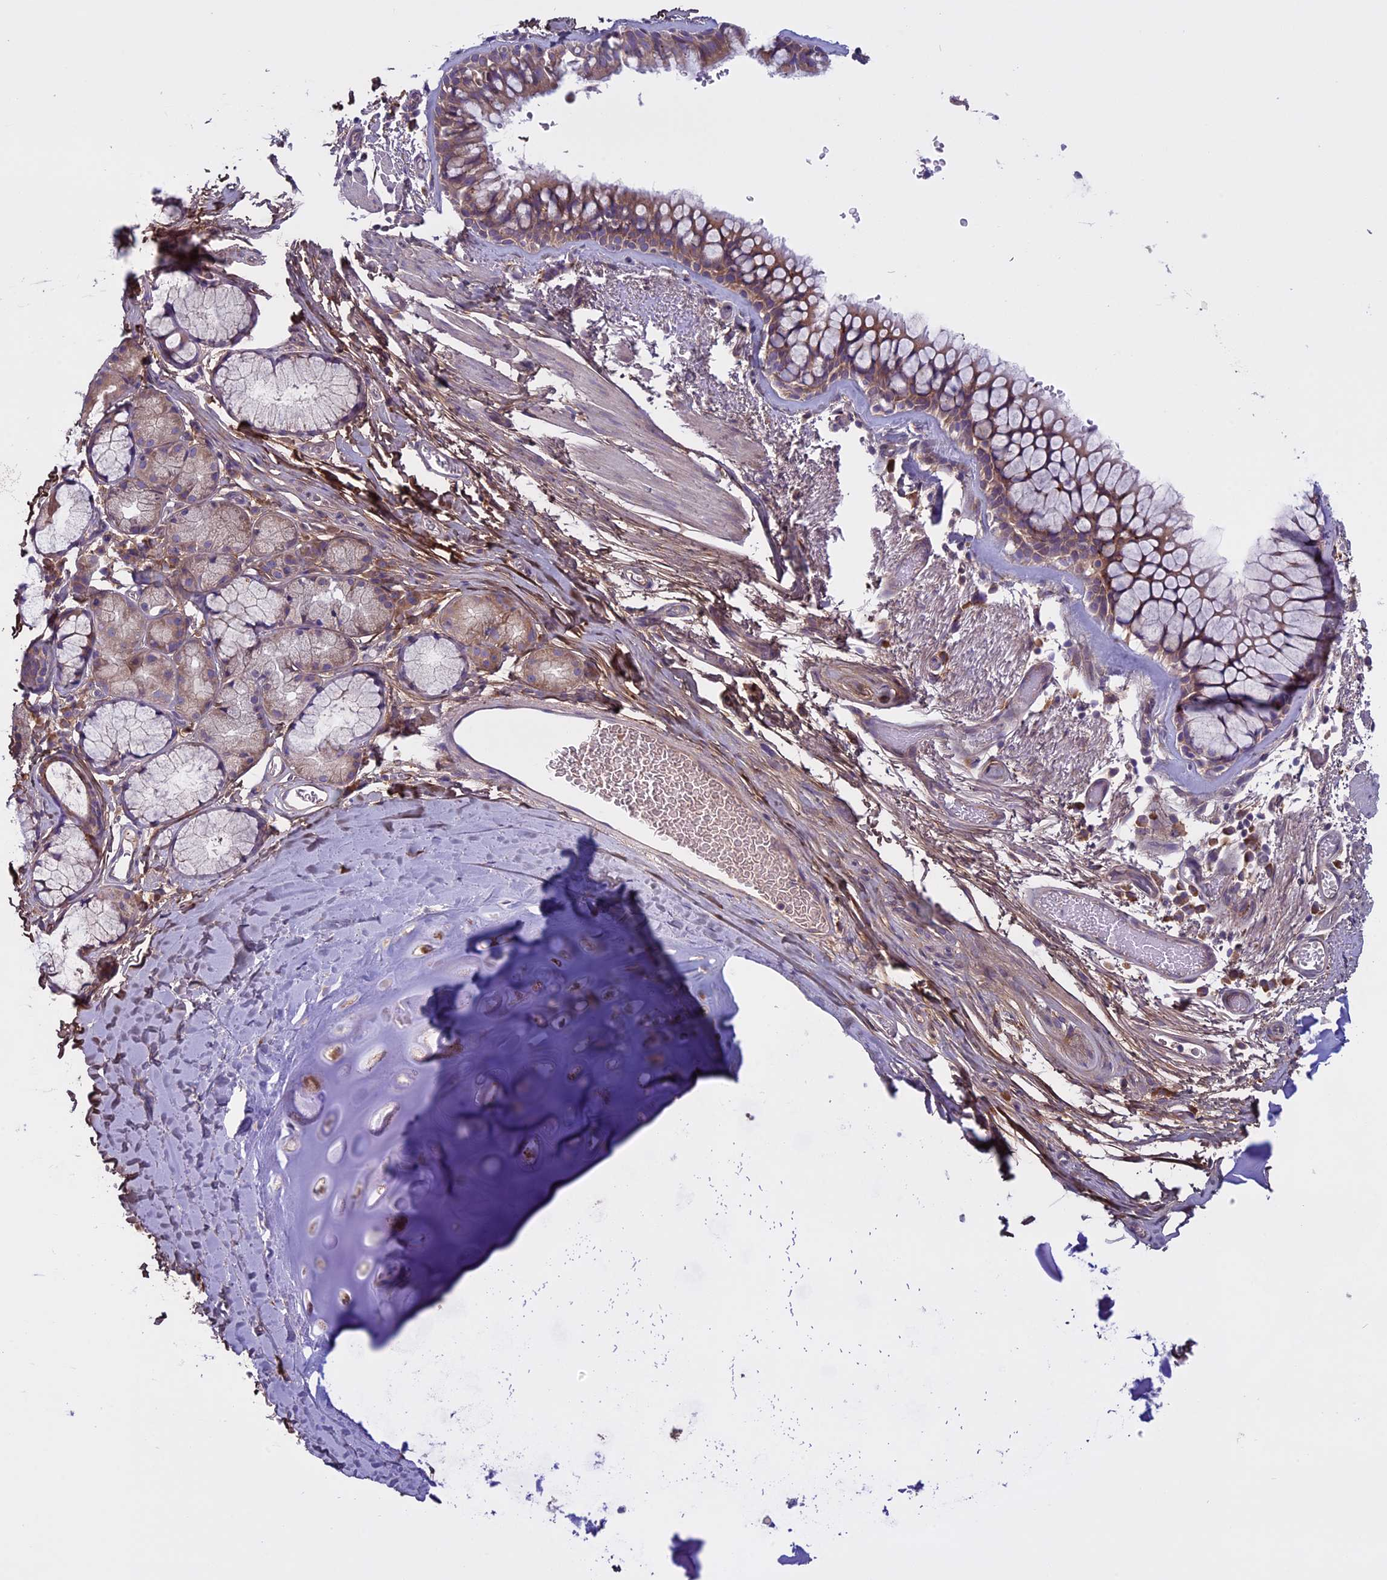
{"staining": {"intensity": "weak", "quantity": ">75%", "location": "cytoplasmic/membranous"}, "tissue": "bronchus", "cell_type": "Respiratory epithelial cells", "image_type": "normal", "snomed": [{"axis": "morphology", "description": "Normal tissue, NOS"}, {"axis": "topography", "description": "Bronchus"}], "caption": "Immunohistochemistry (IHC) staining of unremarkable bronchus, which displays low levels of weak cytoplasmic/membranous expression in approximately >75% of respiratory epithelial cells indicating weak cytoplasmic/membranous protein expression. The staining was performed using DAB (brown) for protein detection and nuclei were counterstained in hematoxylin (blue).", "gene": "DCTN5", "patient": {"sex": "male", "age": 65}}